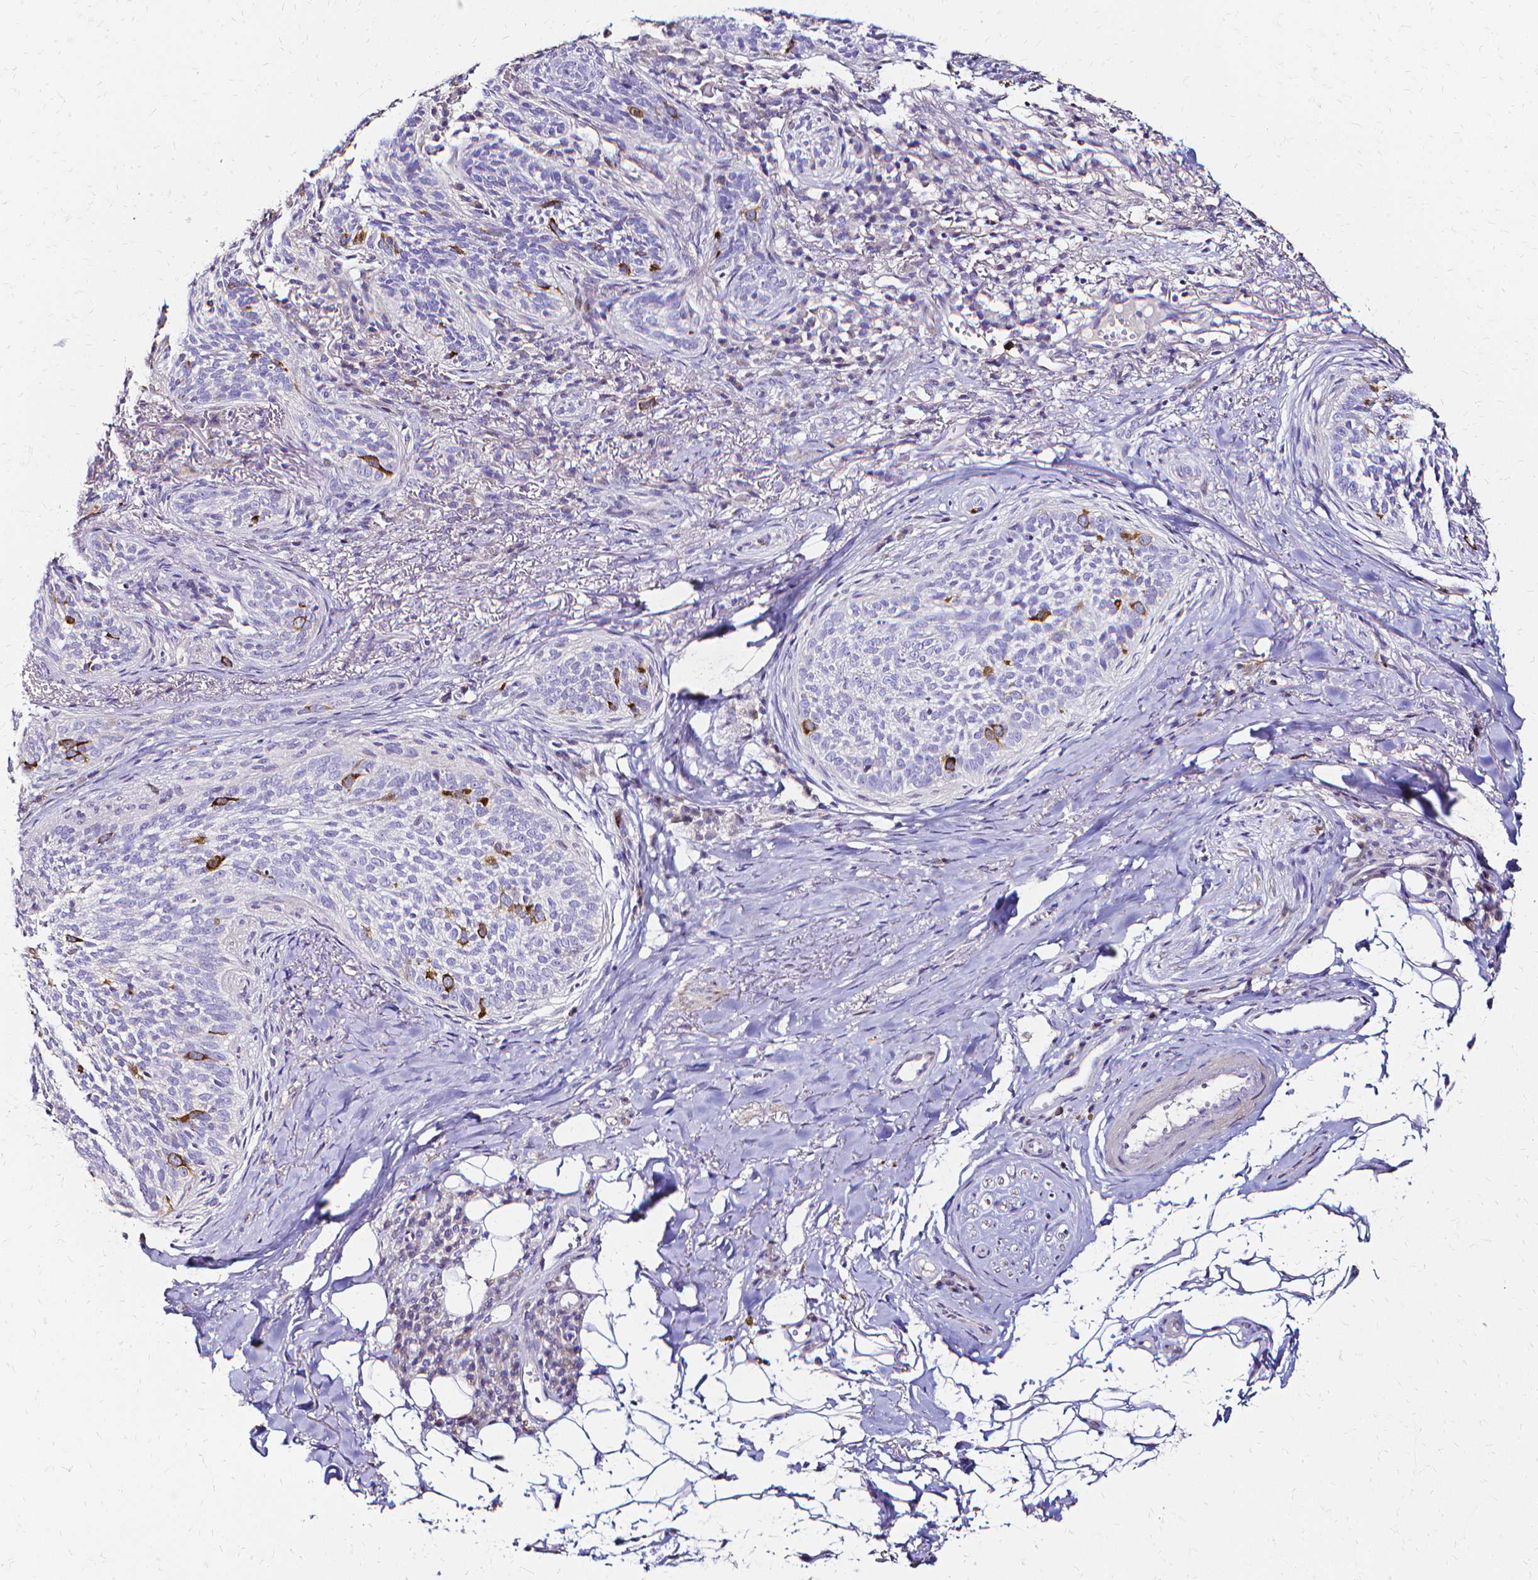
{"staining": {"intensity": "strong", "quantity": "<25%", "location": "cytoplasmic/membranous"}, "tissue": "skin cancer", "cell_type": "Tumor cells", "image_type": "cancer", "snomed": [{"axis": "morphology", "description": "Basal cell carcinoma"}, {"axis": "topography", "description": "Skin"}, {"axis": "topography", "description": "Skin of head"}], "caption": "Strong cytoplasmic/membranous expression is present in approximately <25% of tumor cells in skin cancer (basal cell carcinoma).", "gene": "CCNB1", "patient": {"sex": "male", "age": 62}}